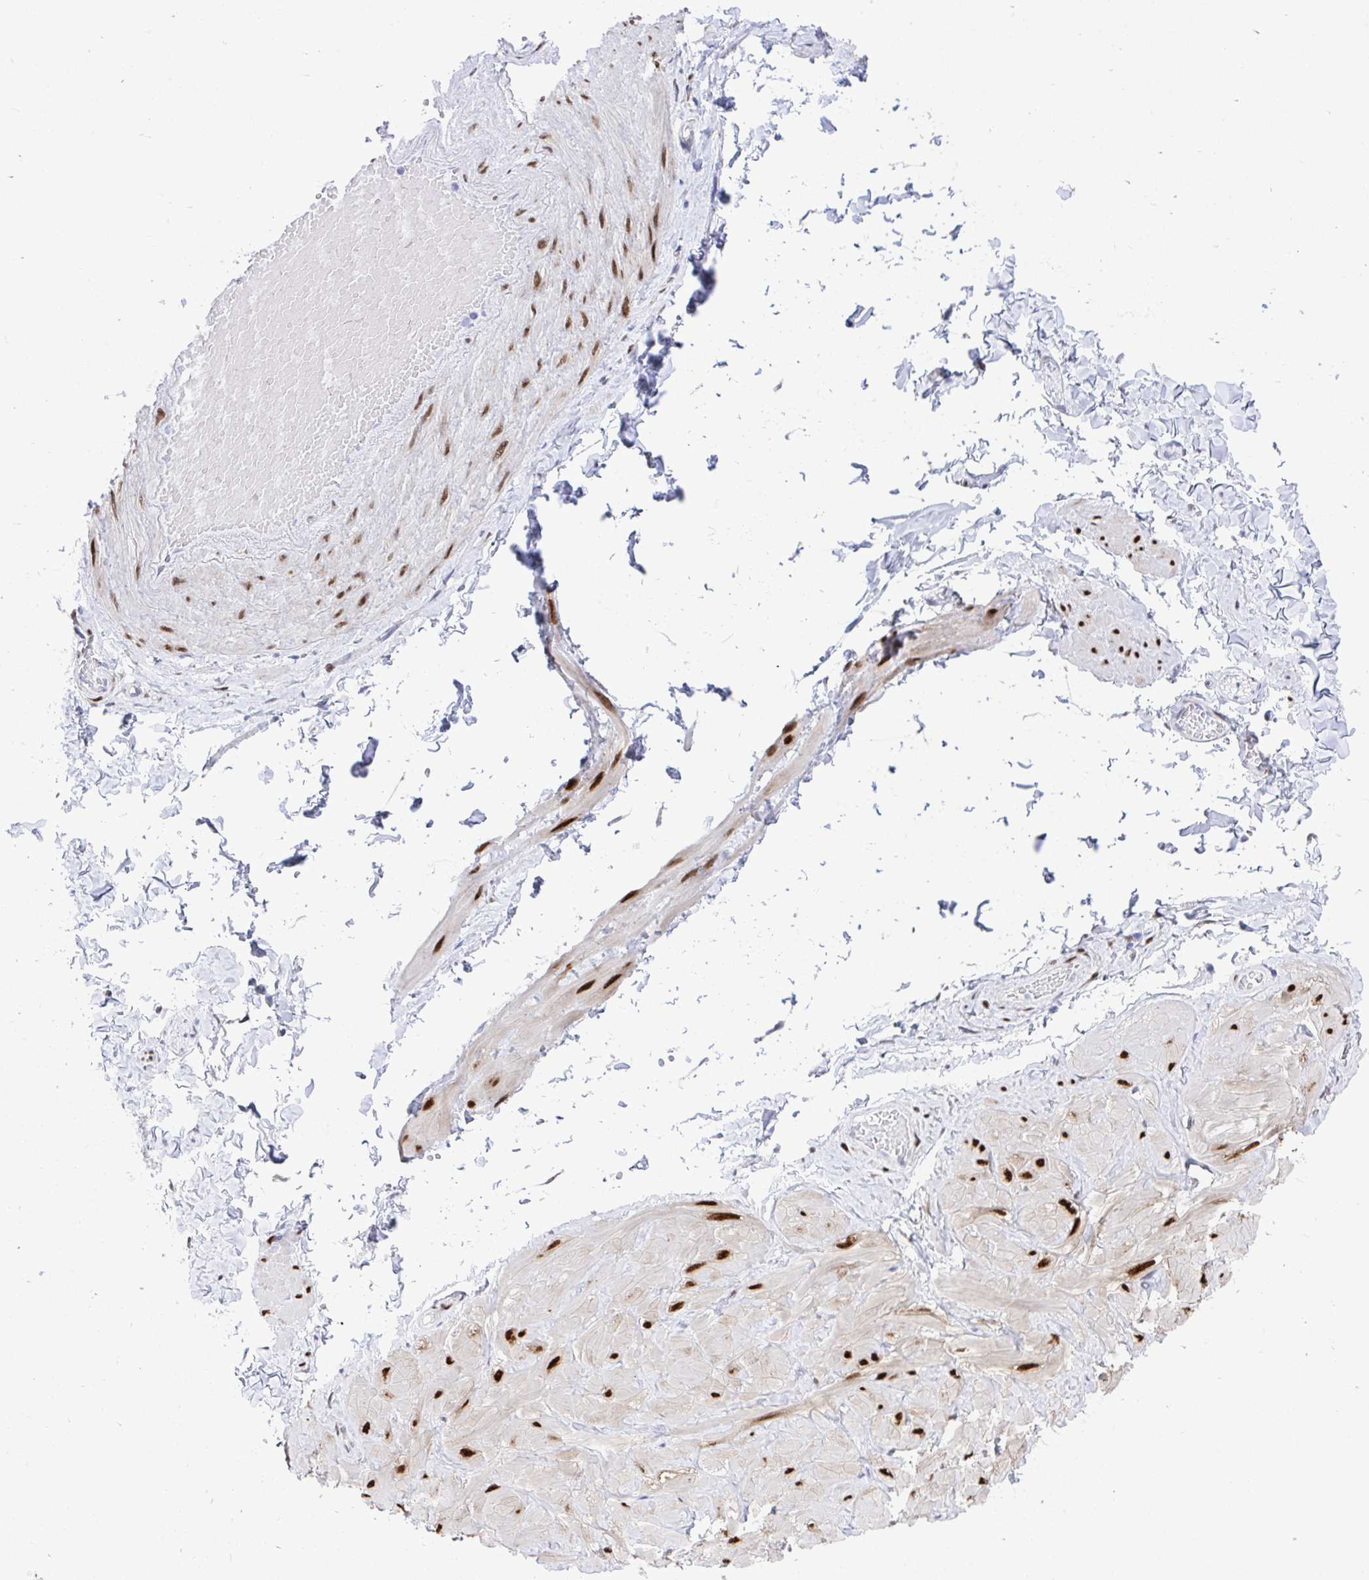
{"staining": {"intensity": "negative", "quantity": "none", "location": "none"}, "tissue": "adipose tissue", "cell_type": "Adipocytes", "image_type": "normal", "snomed": [{"axis": "morphology", "description": "Normal tissue, NOS"}, {"axis": "topography", "description": "Soft tissue"}, {"axis": "topography", "description": "Adipose tissue"}, {"axis": "topography", "description": "Vascular tissue"}, {"axis": "topography", "description": "Peripheral nerve tissue"}], "caption": "Immunohistochemistry (IHC) micrograph of unremarkable adipose tissue: adipose tissue stained with DAB displays no significant protein staining in adipocytes.", "gene": "RBPMS", "patient": {"sex": "male", "age": 29}}